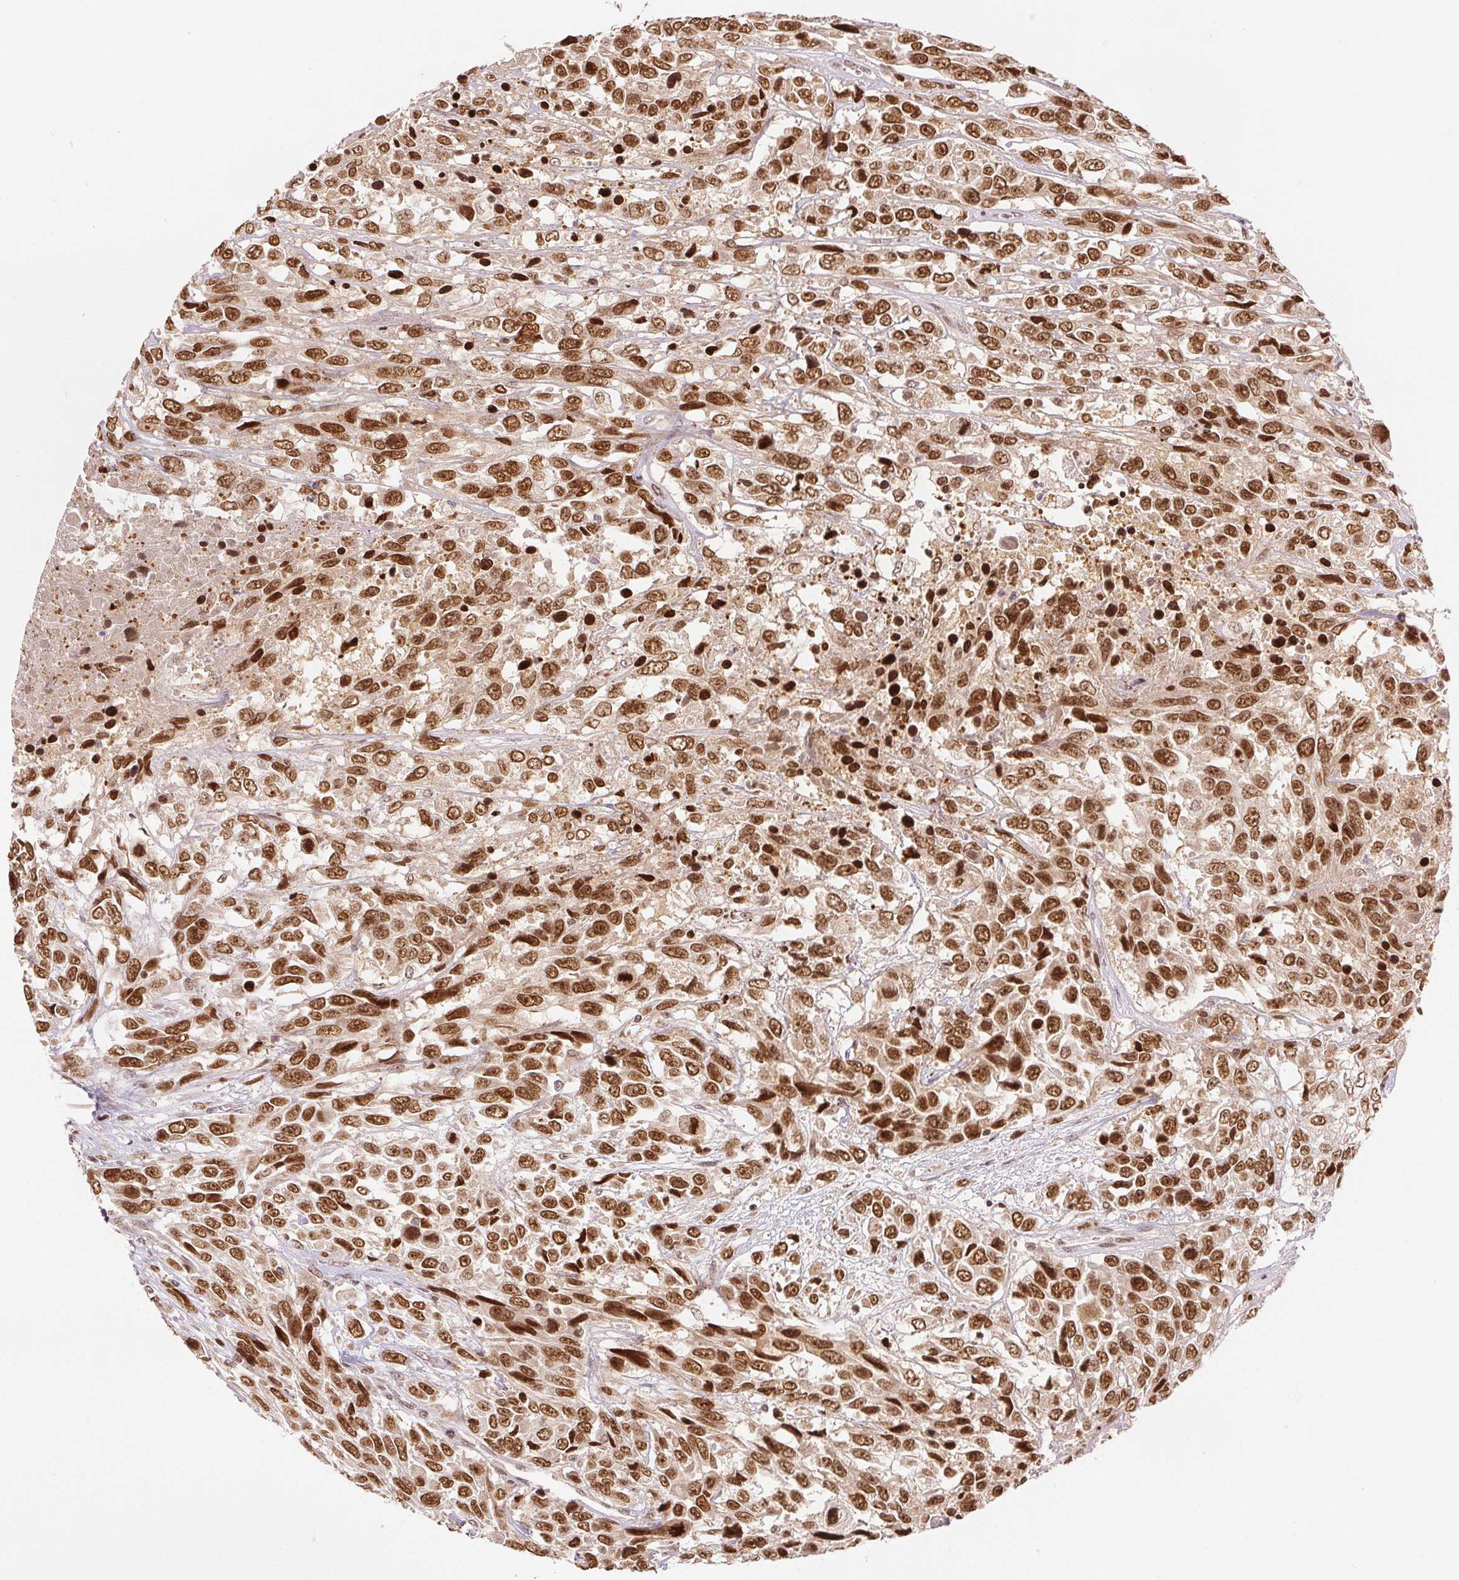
{"staining": {"intensity": "moderate", "quantity": ">75%", "location": "nuclear"}, "tissue": "urothelial cancer", "cell_type": "Tumor cells", "image_type": "cancer", "snomed": [{"axis": "morphology", "description": "Urothelial carcinoma, High grade"}, {"axis": "topography", "description": "Urinary bladder"}], "caption": "Protein positivity by immunohistochemistry displays moderate nuclear positivity in approximately >75% of tumor cells in urothelial carcinoma (high-grade). (DAB = brown stain, brightfield microscopy at high magnification).", "gene": "DEK", "patient": {"sex": "female", "age": 70}}